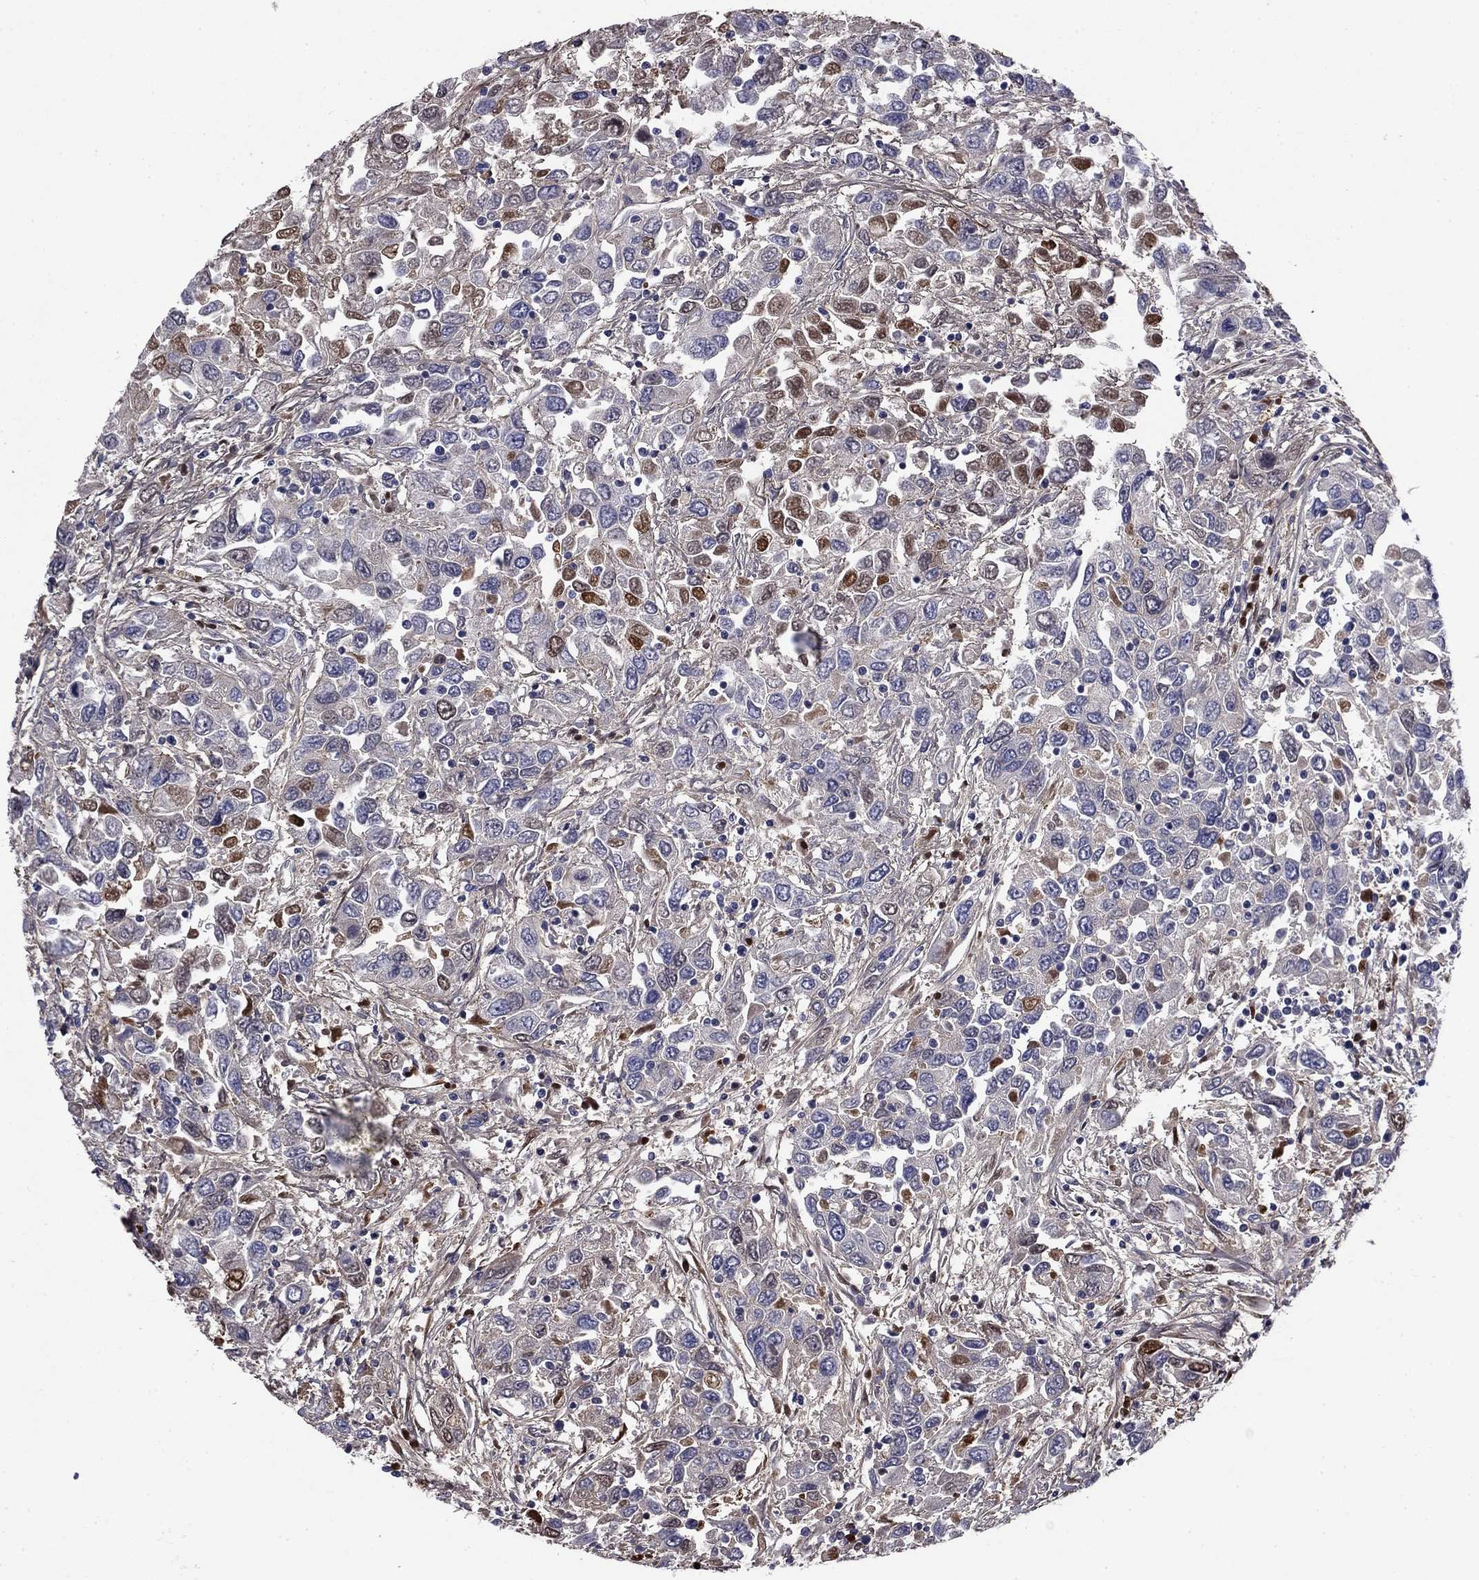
{"staining": {"intensity": "negative", "quantity": "none", "location": "none"}, "tissue": "urothelial cancer", "cell_type": "Tumor cells", "image_type": "cancer", "snomed": [{"axis": "morphology", "description": "Urothelial carcinoma, High grade"}, {"axis": "topography", "description": "Urinary bladder"}], "caption": "Immunohistochemical staining of human urothelial cancer demonstrates no significant staining in tumor cells.", "gene": "COL2A1", "patient": {"sex": "male", "age": 76}}